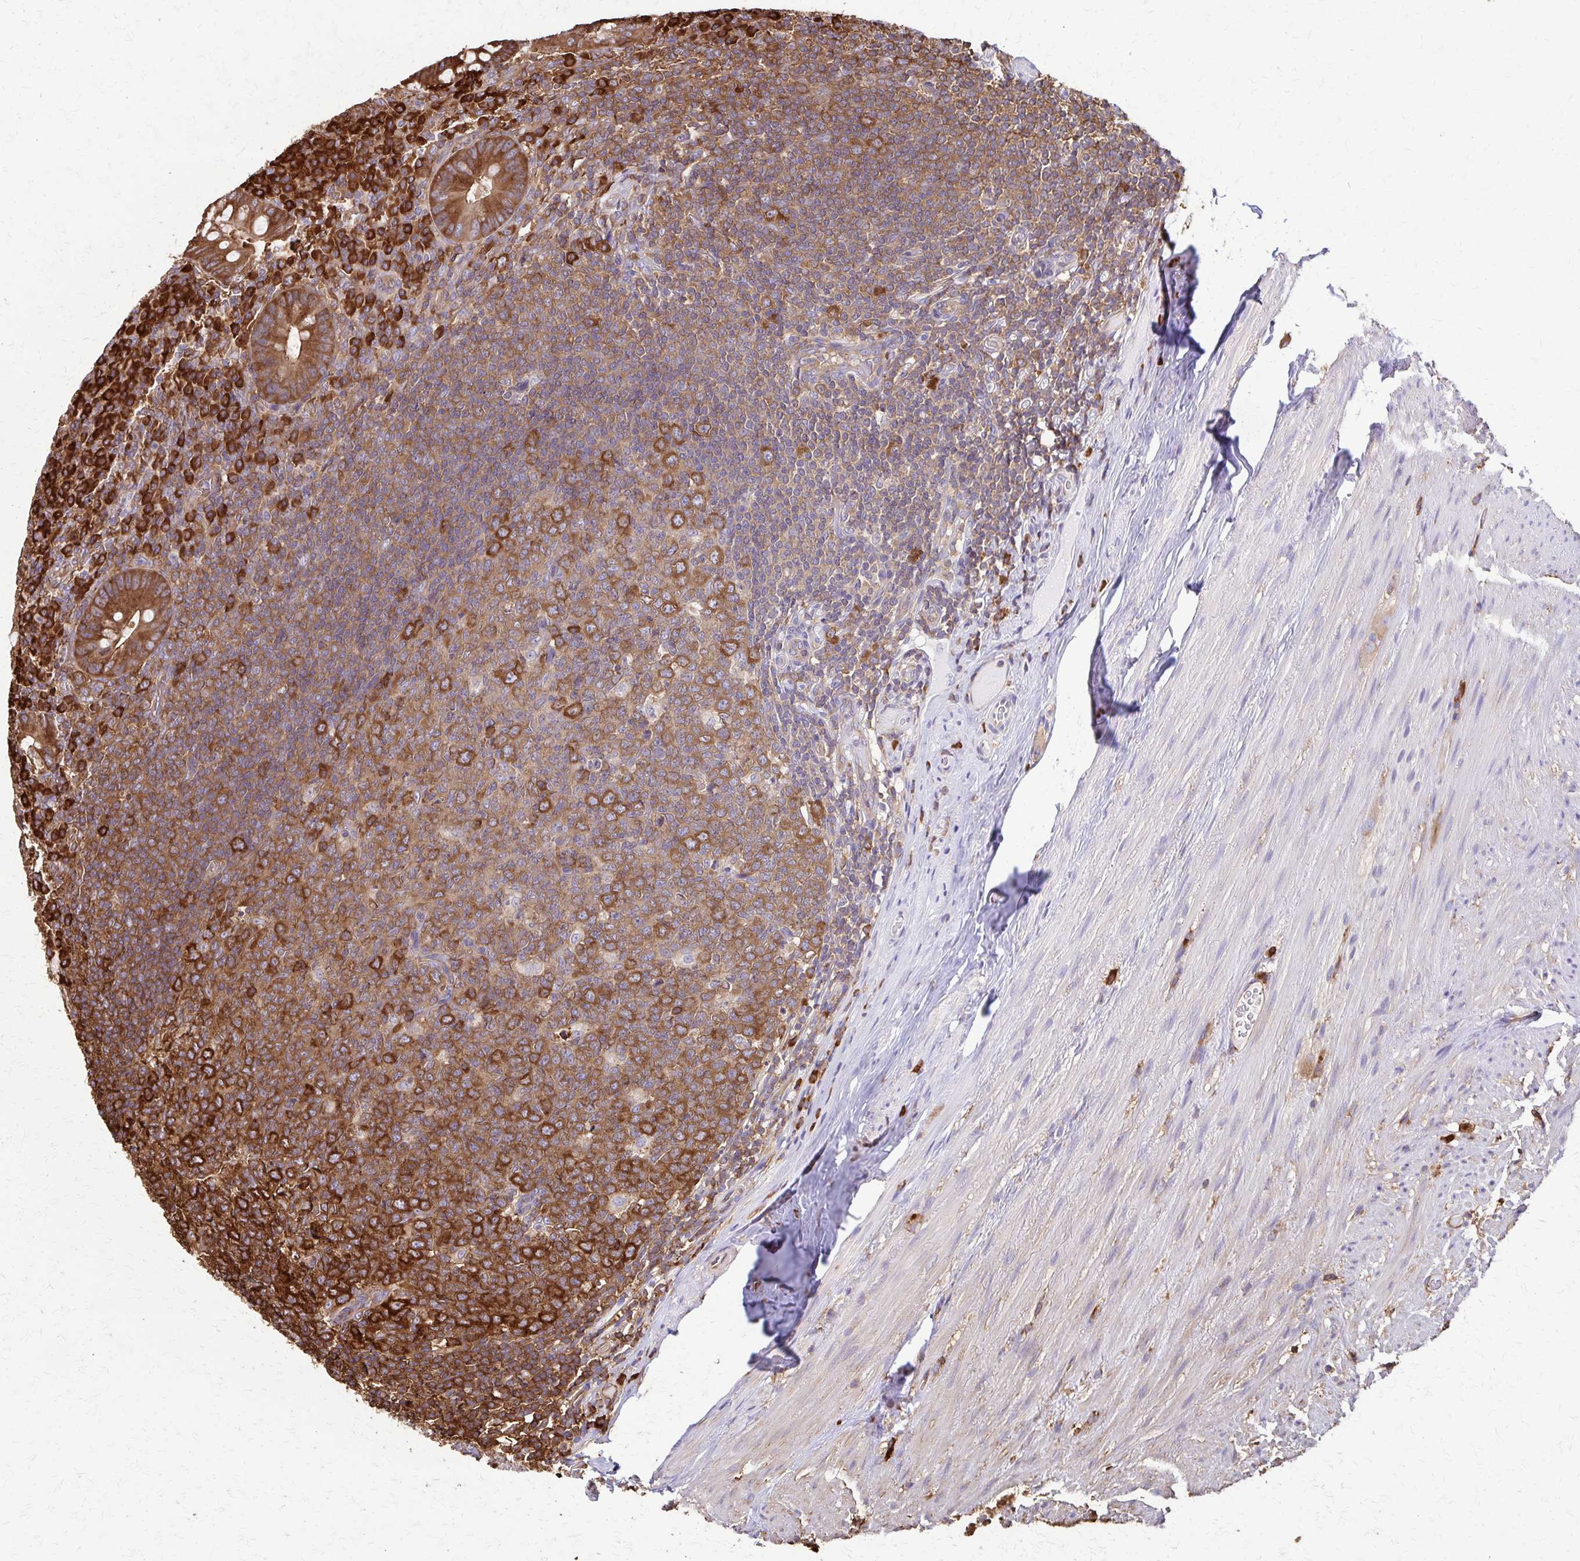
{"staining": {"intensity": "strong", "quantity": ">75%", "location": "cytoplasmic/membranous"}, "tissue": "appendix", "cell_type": "Glandular cells", "image_type": "normal", "snomed": [{"axis": "morphology", "description": "Normal tissue, NOS"}, {"axis": "topography", "description": "Appendix"}], "caption": "Strong cytoplasmic/membranous positivity for a protein is present in approximately >75% of glandular cells of benign appendix using immunohistochemistry (IHC).", "gene": "EEF2", "patient": {"sex": "male", "age": 71}}